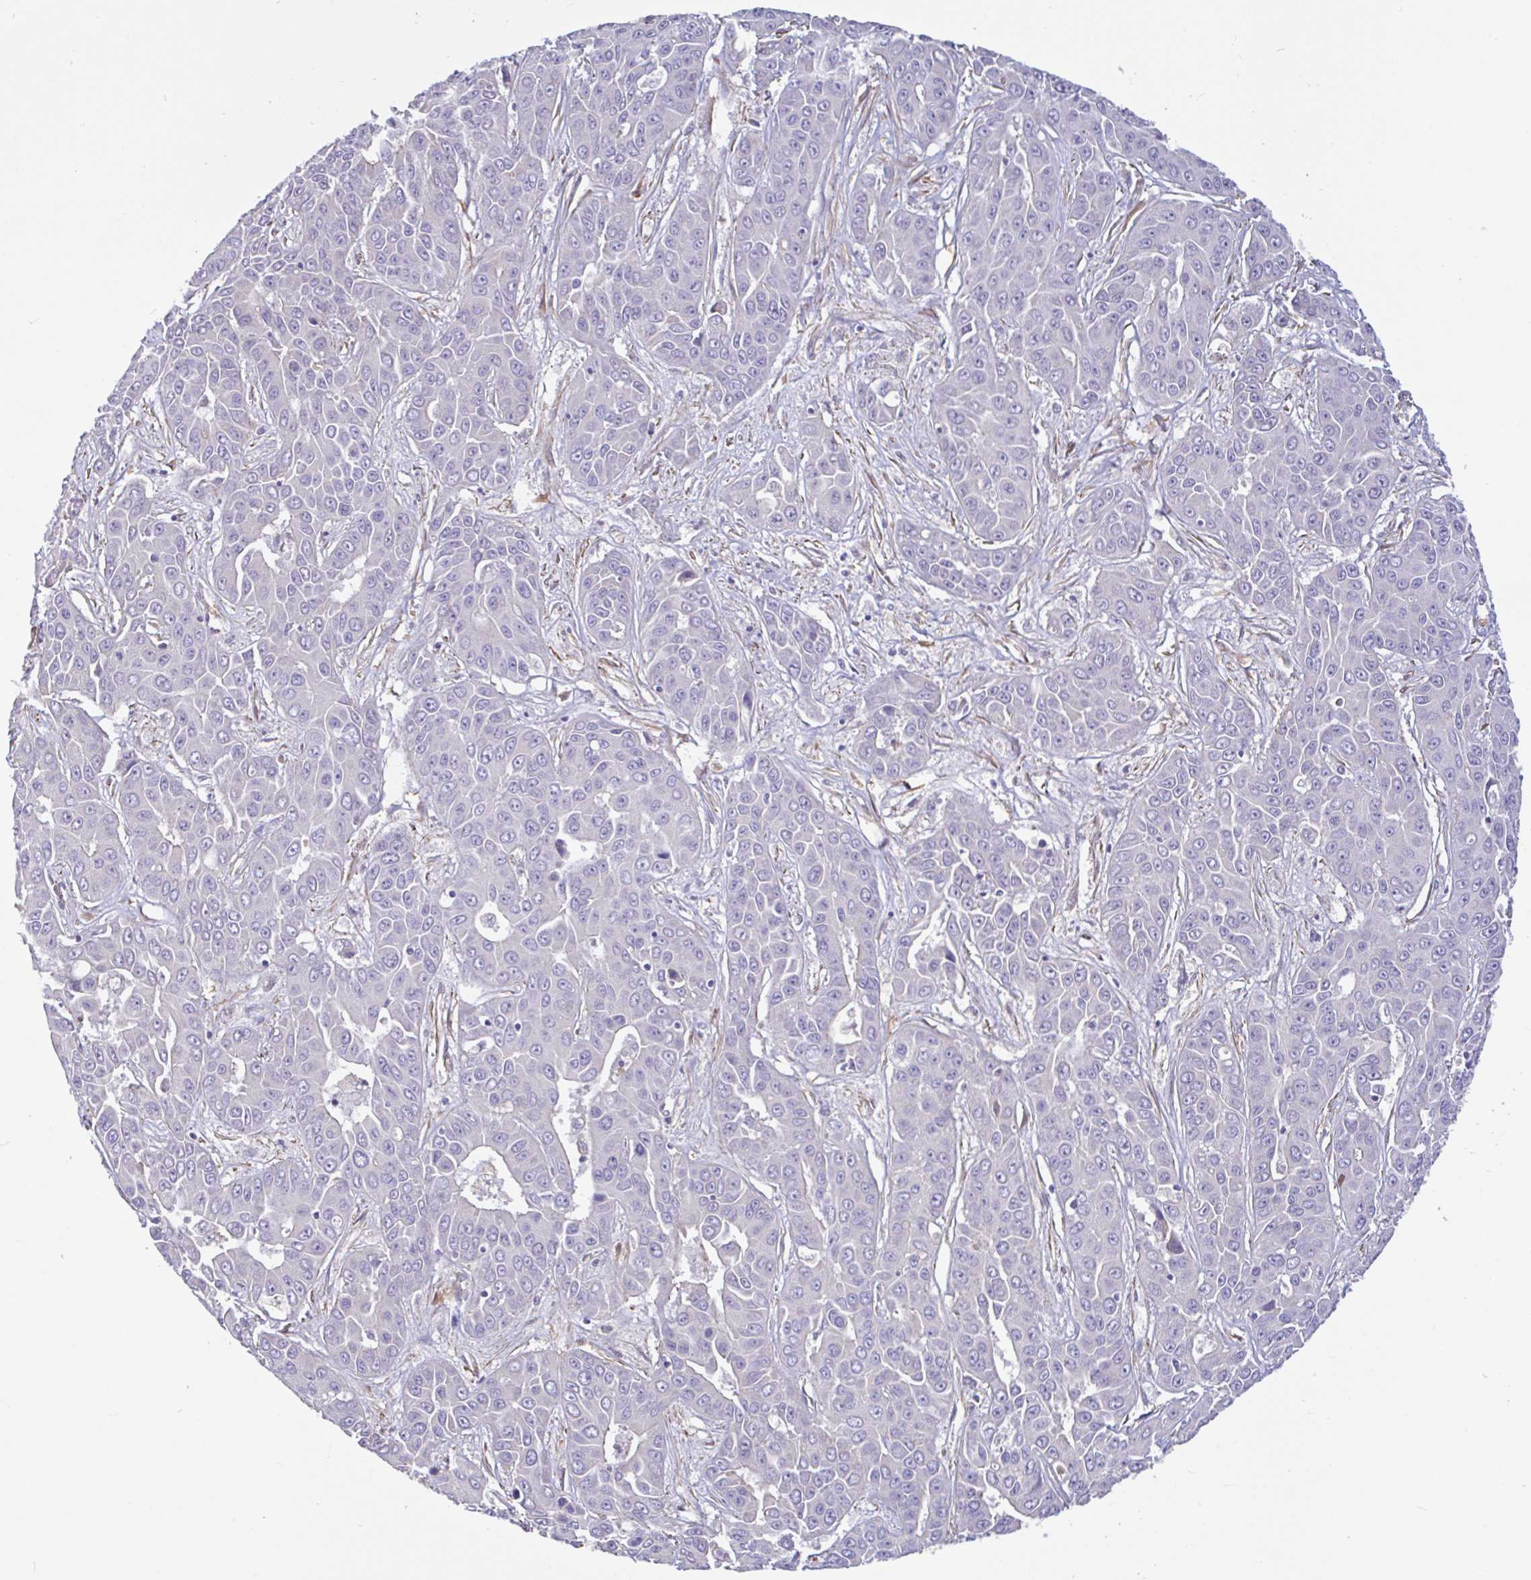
{"staining": {"intensity": "negative", "quantity": "none", "location": "none"}, "tissue": "liver cancer", "cell_type": "Tumor cells", "image_type": "cancer", "snomed": [{"axis": "morphology", "description": "Cholangiocarcinoma"}, {"axis": "topography", "description": "Liver"}], "caption": "Human liver cancer (cholangiocarcinoma) stained for a protein using IHC shows no positivity in tumor cells.", "gene": "PLCD4", "patient": {"sex": "female", "age": 52}}